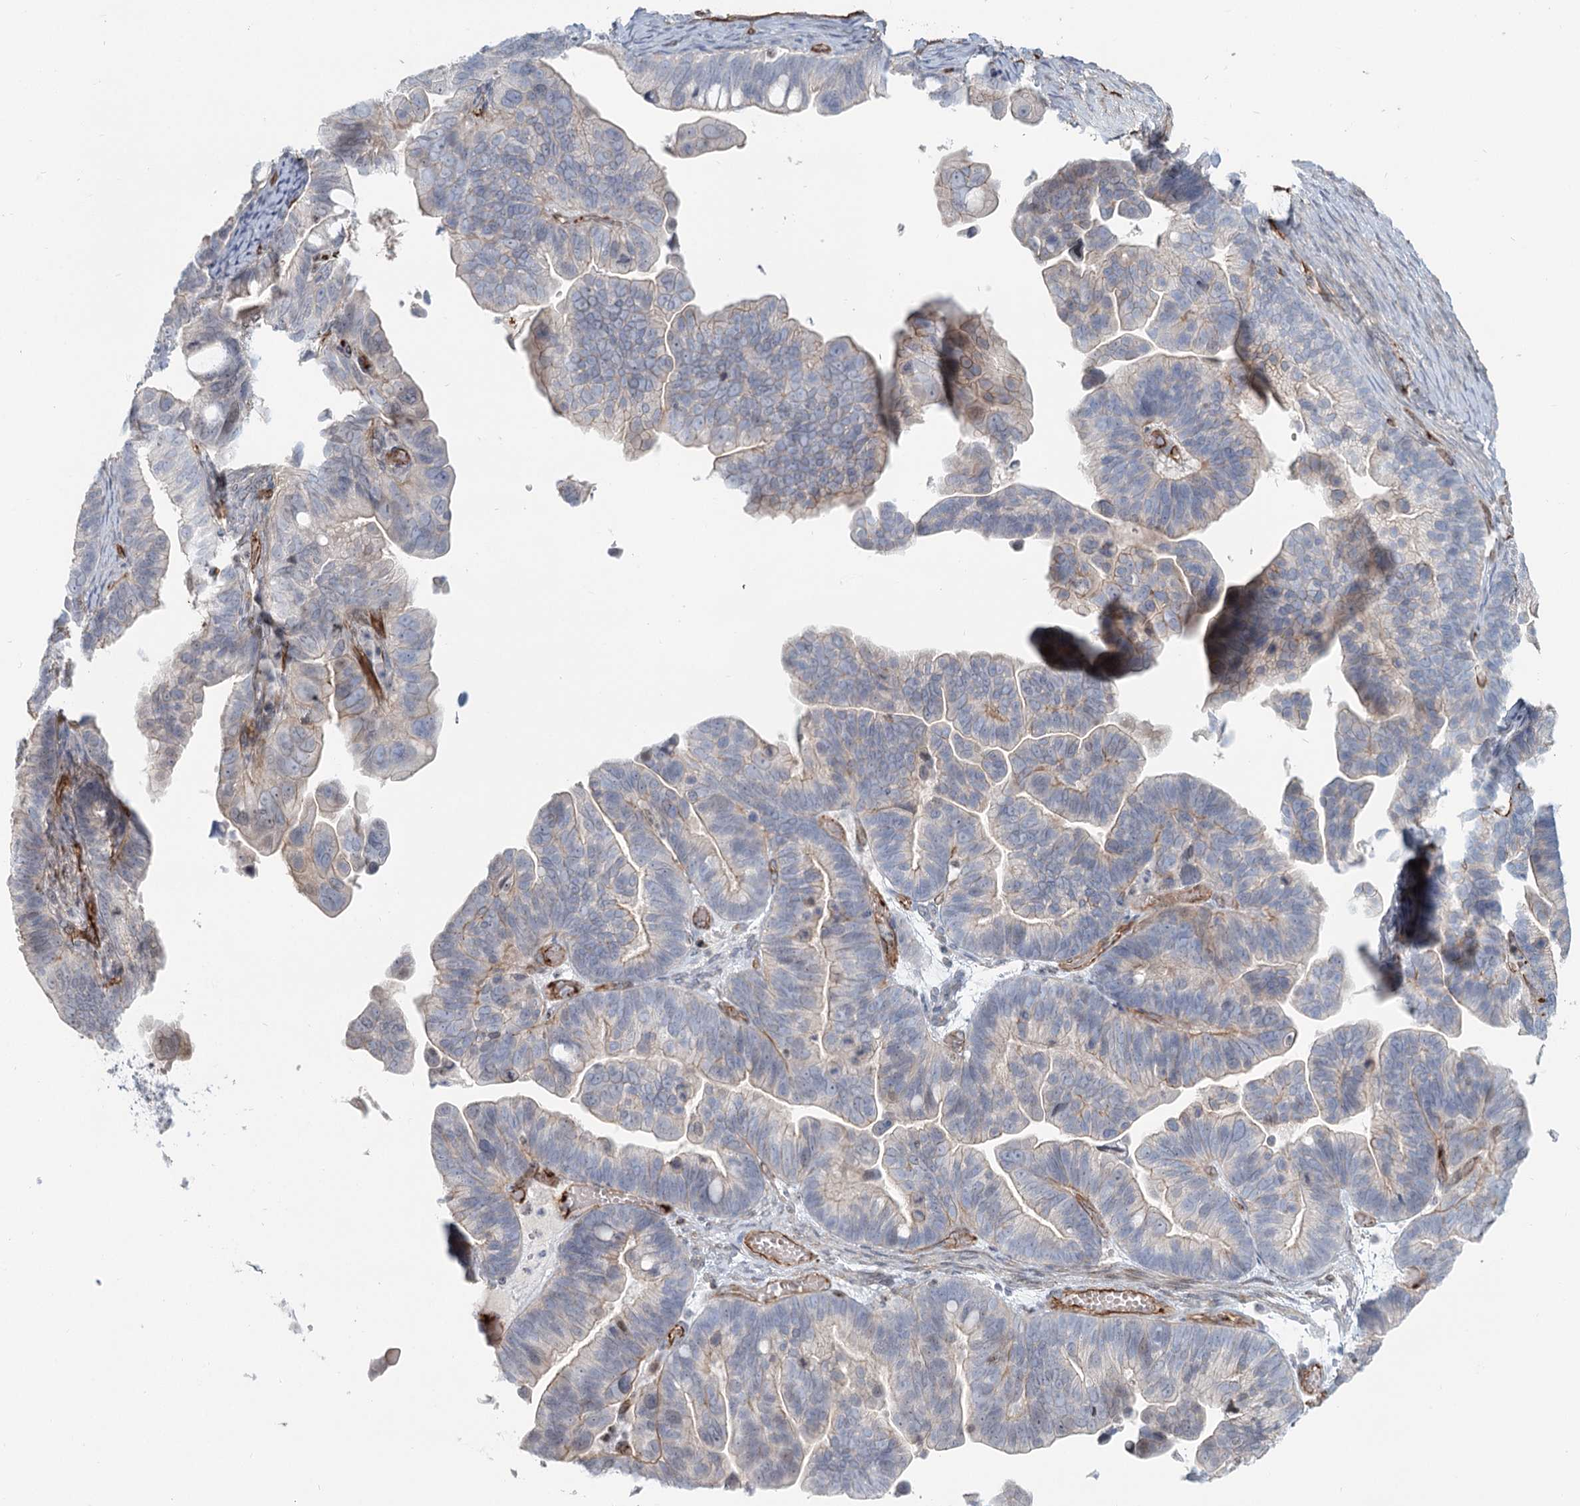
{"staining": {"intensity": "negative", "quantity": "none", "location": "none"}, "tissue": "ovarian cancer", "cell_type": "Tumor cells", "image_type": "cancer", "snomed": [{"axis": "morphology", "description": "Cystadenocarcinoma, serous, NOS"}, {"axis": "topography", "description": "Ovary"}], "caption": "A histopathology image of ovarian cancer (serous cystadenocarcinoma) stained for a protein exhibits no brown staining in tumor cells.", "gene": "ZFYVE28", "patient": {"sex": "female", "age": 56}}